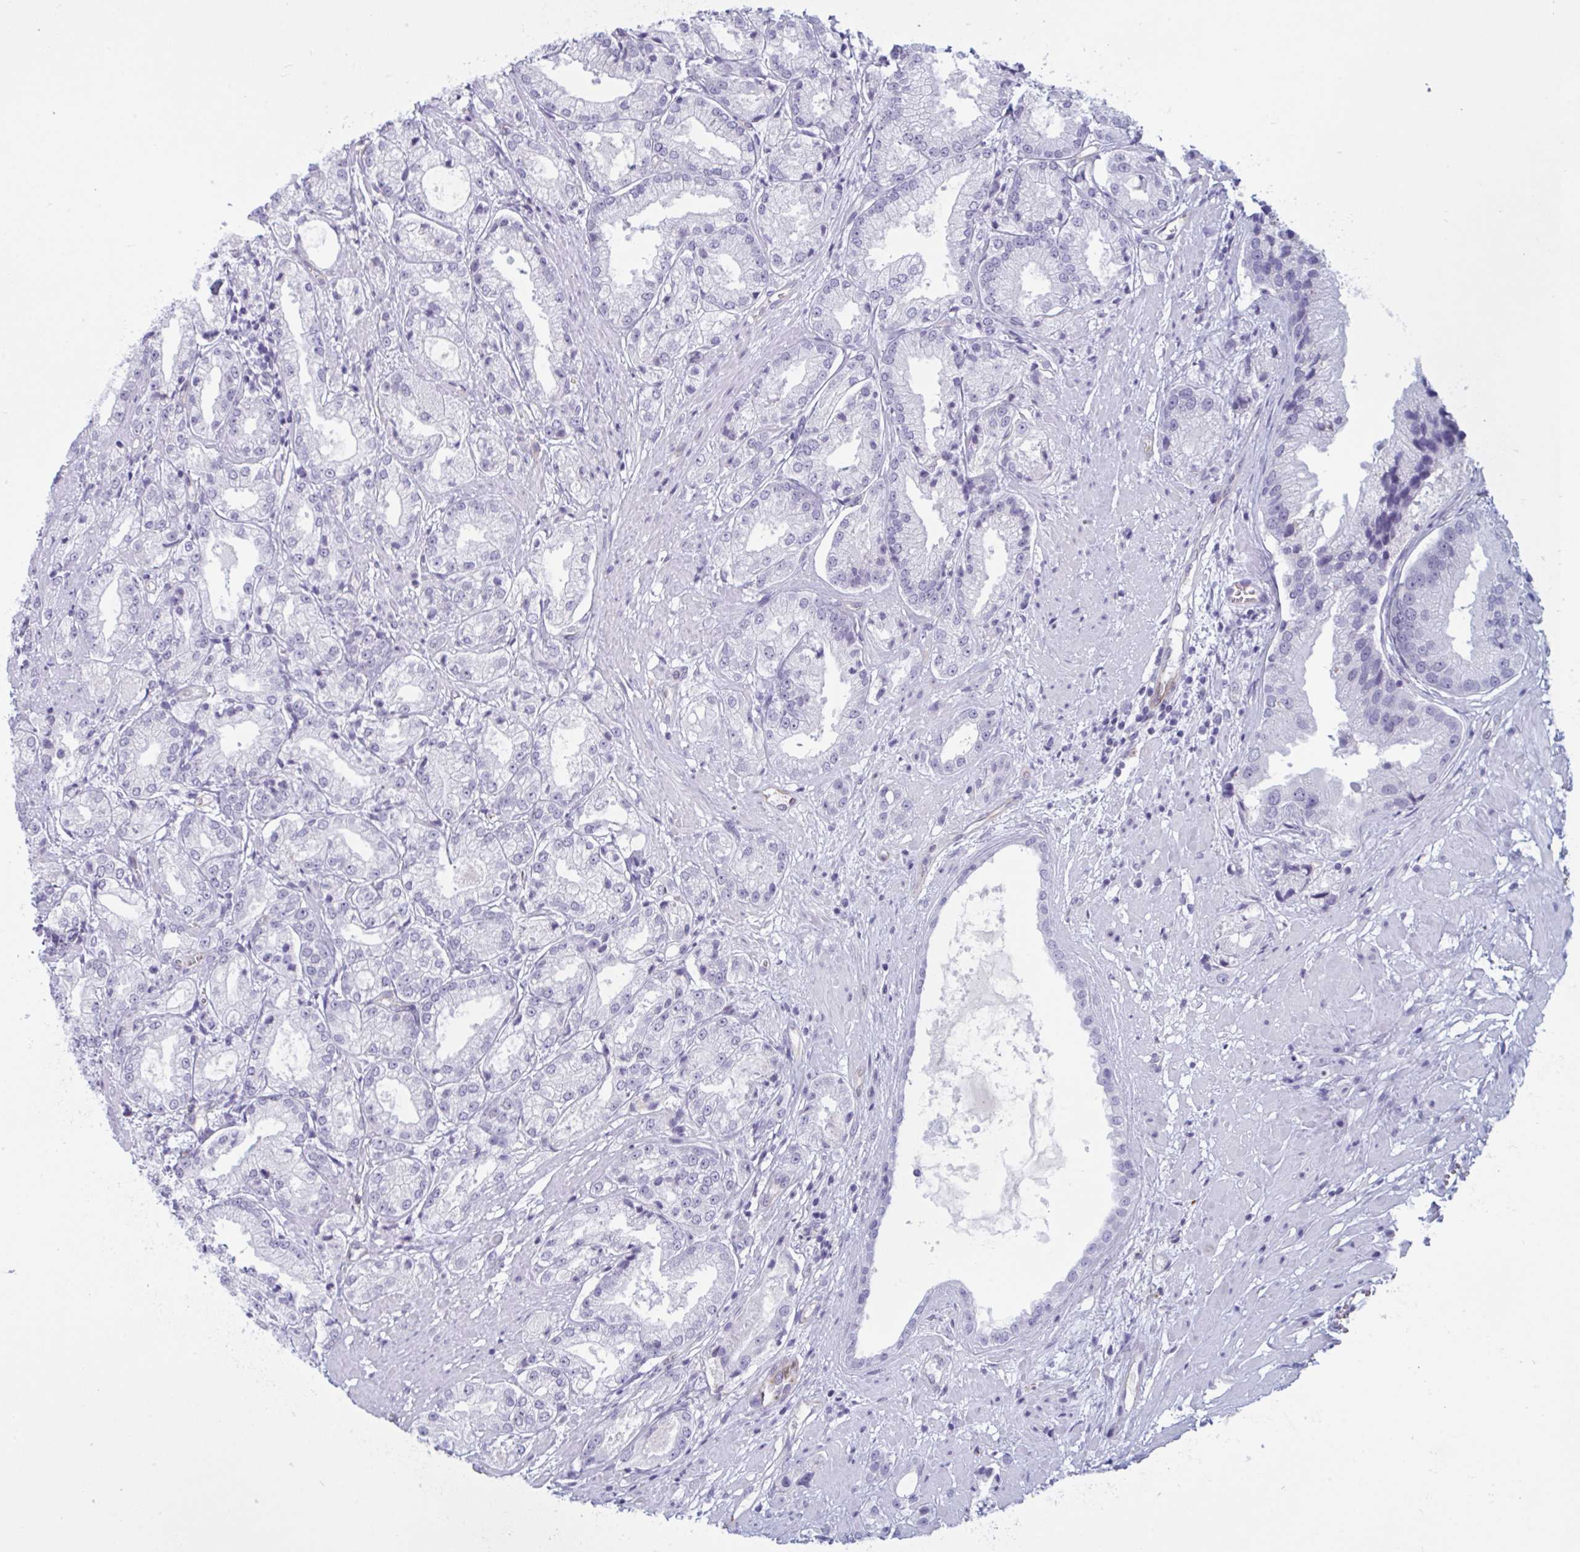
{"staining": {"intensity": "negative", "quantity": "none", "location": "none"}, "tissue": "prostate cancer", "cell_type": "Tumor cells", "image_type": "cancer", "snomed": [{"axis": "morphology", "description": "Adenocarcinoma, High grade"}, {"axis": "topography", "description": "Prostate"}], "caption": "Immunohistochemical staining of prostate cancer (adenocarcinoma (high-grade)) reveals no significant positivity in tumor cells.", "gene": "OR1L3", "patient": {"sex": "male", "age": 61}}